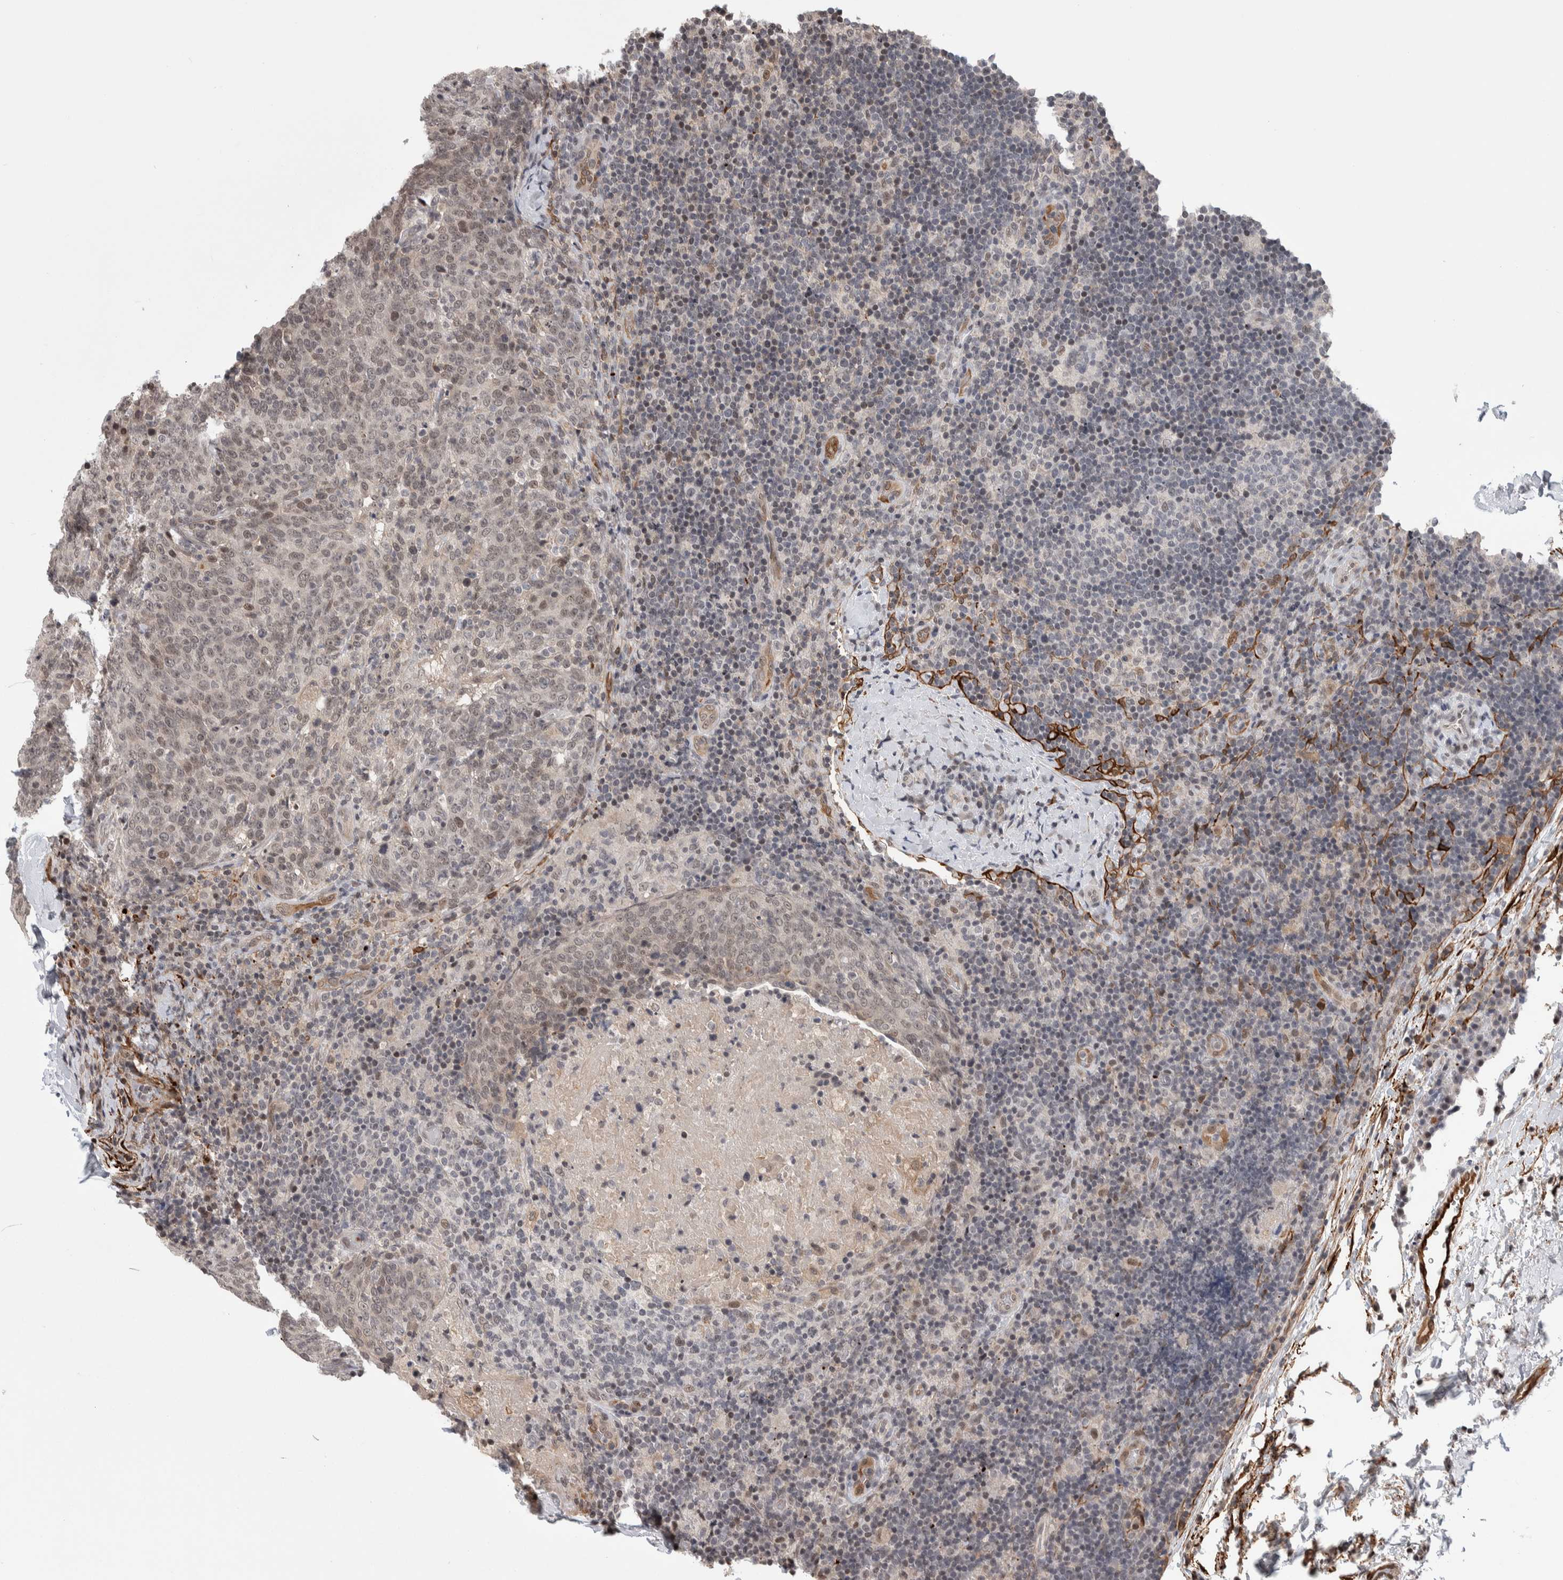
{"staining": {"intensity": "weak", "quantity": "25%-75%", "location": "nuclear"}, "tissue": "head and neck cancer", "cell_type": "Tumor cells", "image_type": "cancer", "snomed": [{"axis": "morphology", "description": "Squamous cell carcinoma, NOS"}, {"axis": "morphology", "description": "Squamous cell carcinoma, metastatic, NOS"}, {"axis": "topography", "description": "Lymph node"}, {"axis": "topography", "description": "Head-Neck"}], "caption": "High-power microscopy captured an immunohistochemistry histopathology image of head and neck squamous cell carcinoma, revealing weak nuclear staining in approximately 25%-75% of tumor cells. The staining was performed using DAB to visualize the protein expression in brown, while the nuclei were stained in blue with hematoxylin (Magnification: 20x).", "gene": "ZSCAN21", "patient": {"sex": "male", "age": 62}}